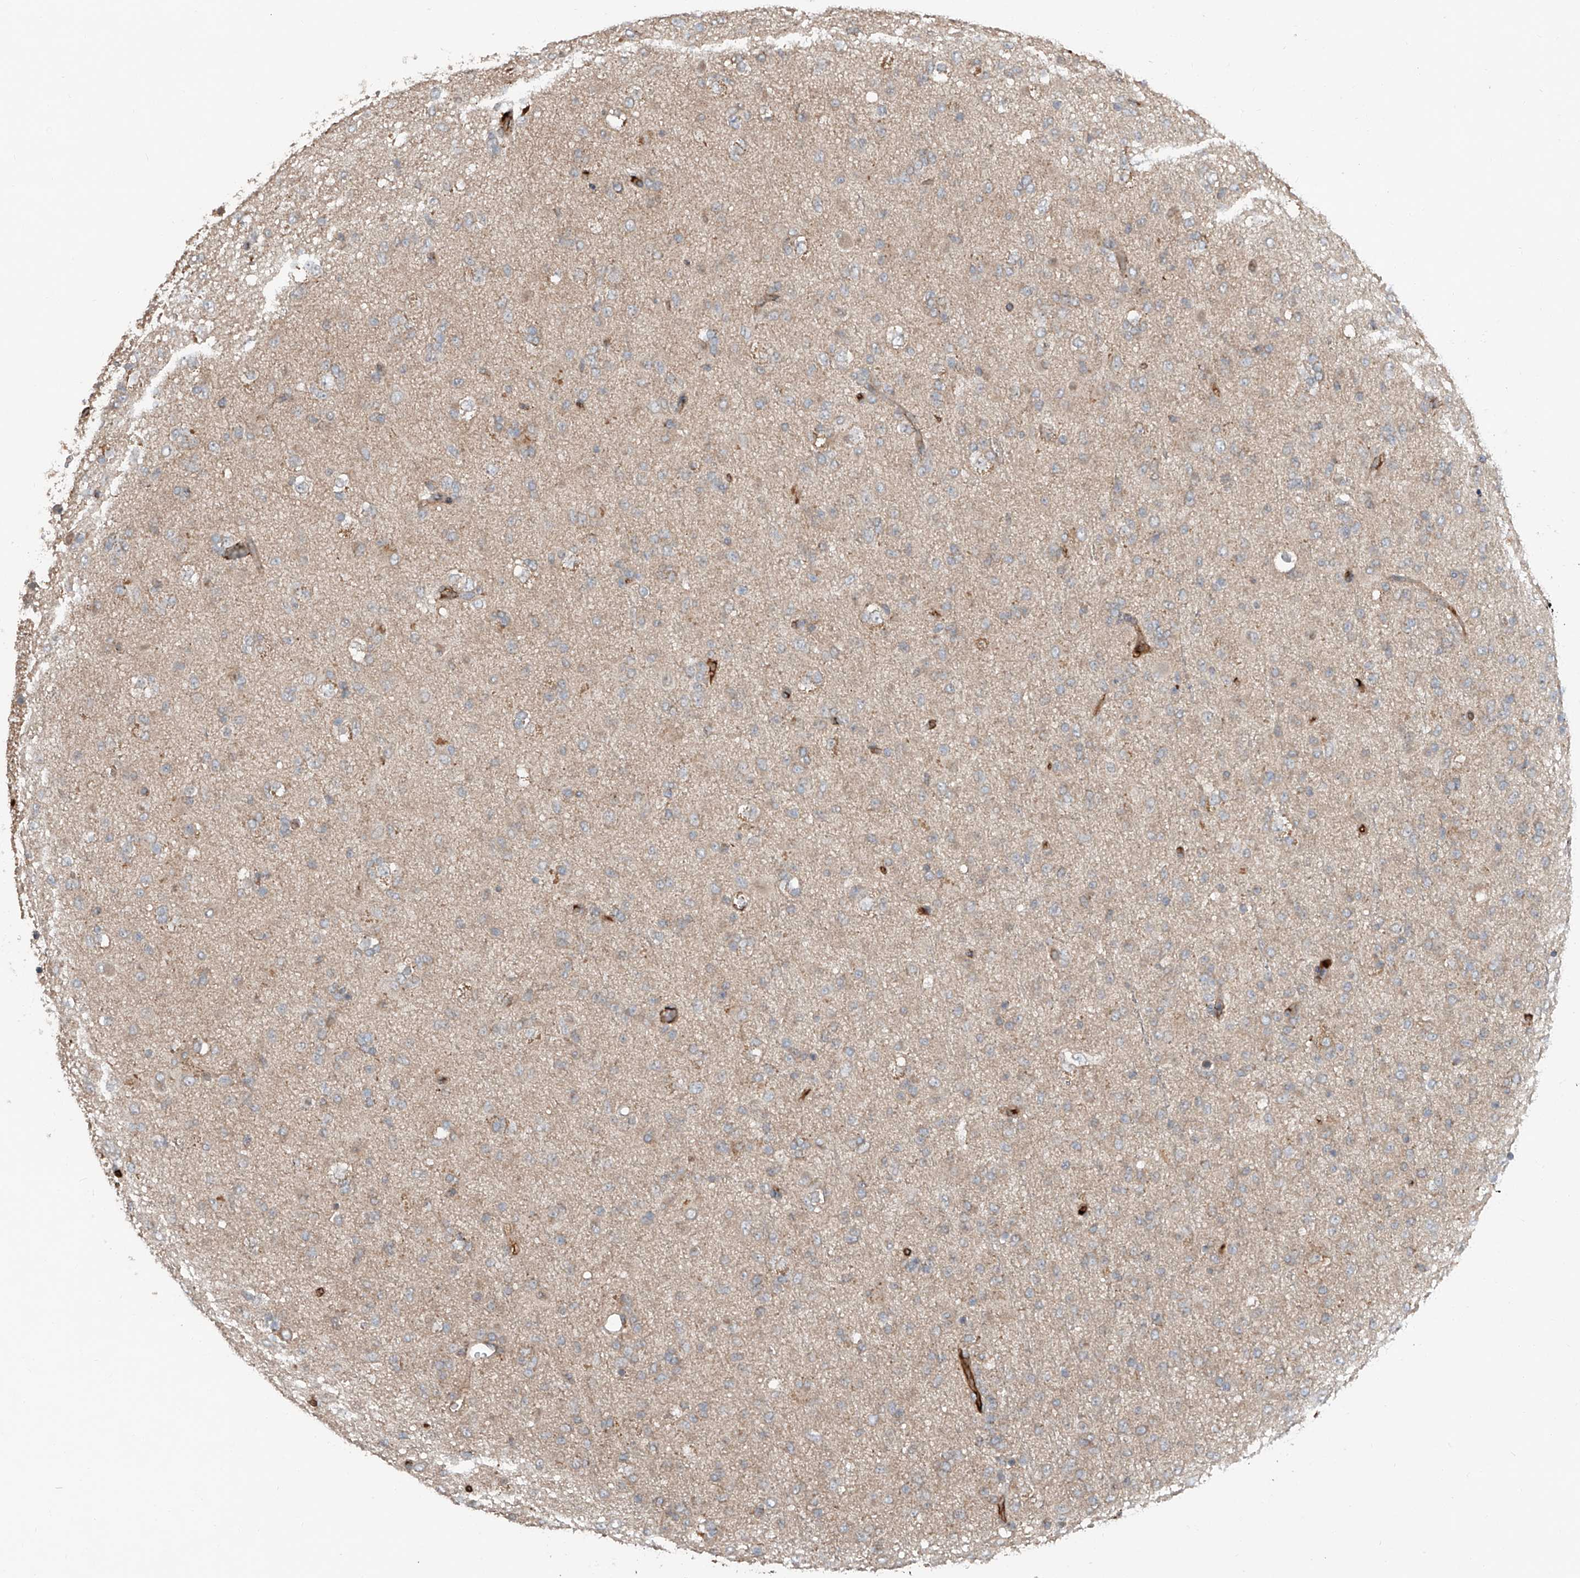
{"staining": {"intensity": "weak", "quantity": ">75%", "location": "cytoplasmic/membranous"}, "tissue": "glioma", "cell_type": "Tumor cells", "image_type": "cancer", "snomed": [{"axis": "morphology", "description": "Glioma, malignant, Low grade"}, {"axis": "topography", "description": "Brain"}], "caption": "The micrograph demonstrates immunohistochemical staining of malignant glioma (low-grade). There is weak cytoplasmic/membranous expression is appreciated in approximately >75% of tumor cells.", "gene": "ADAM23", "patient": {"sex": "male", "age": 65}}